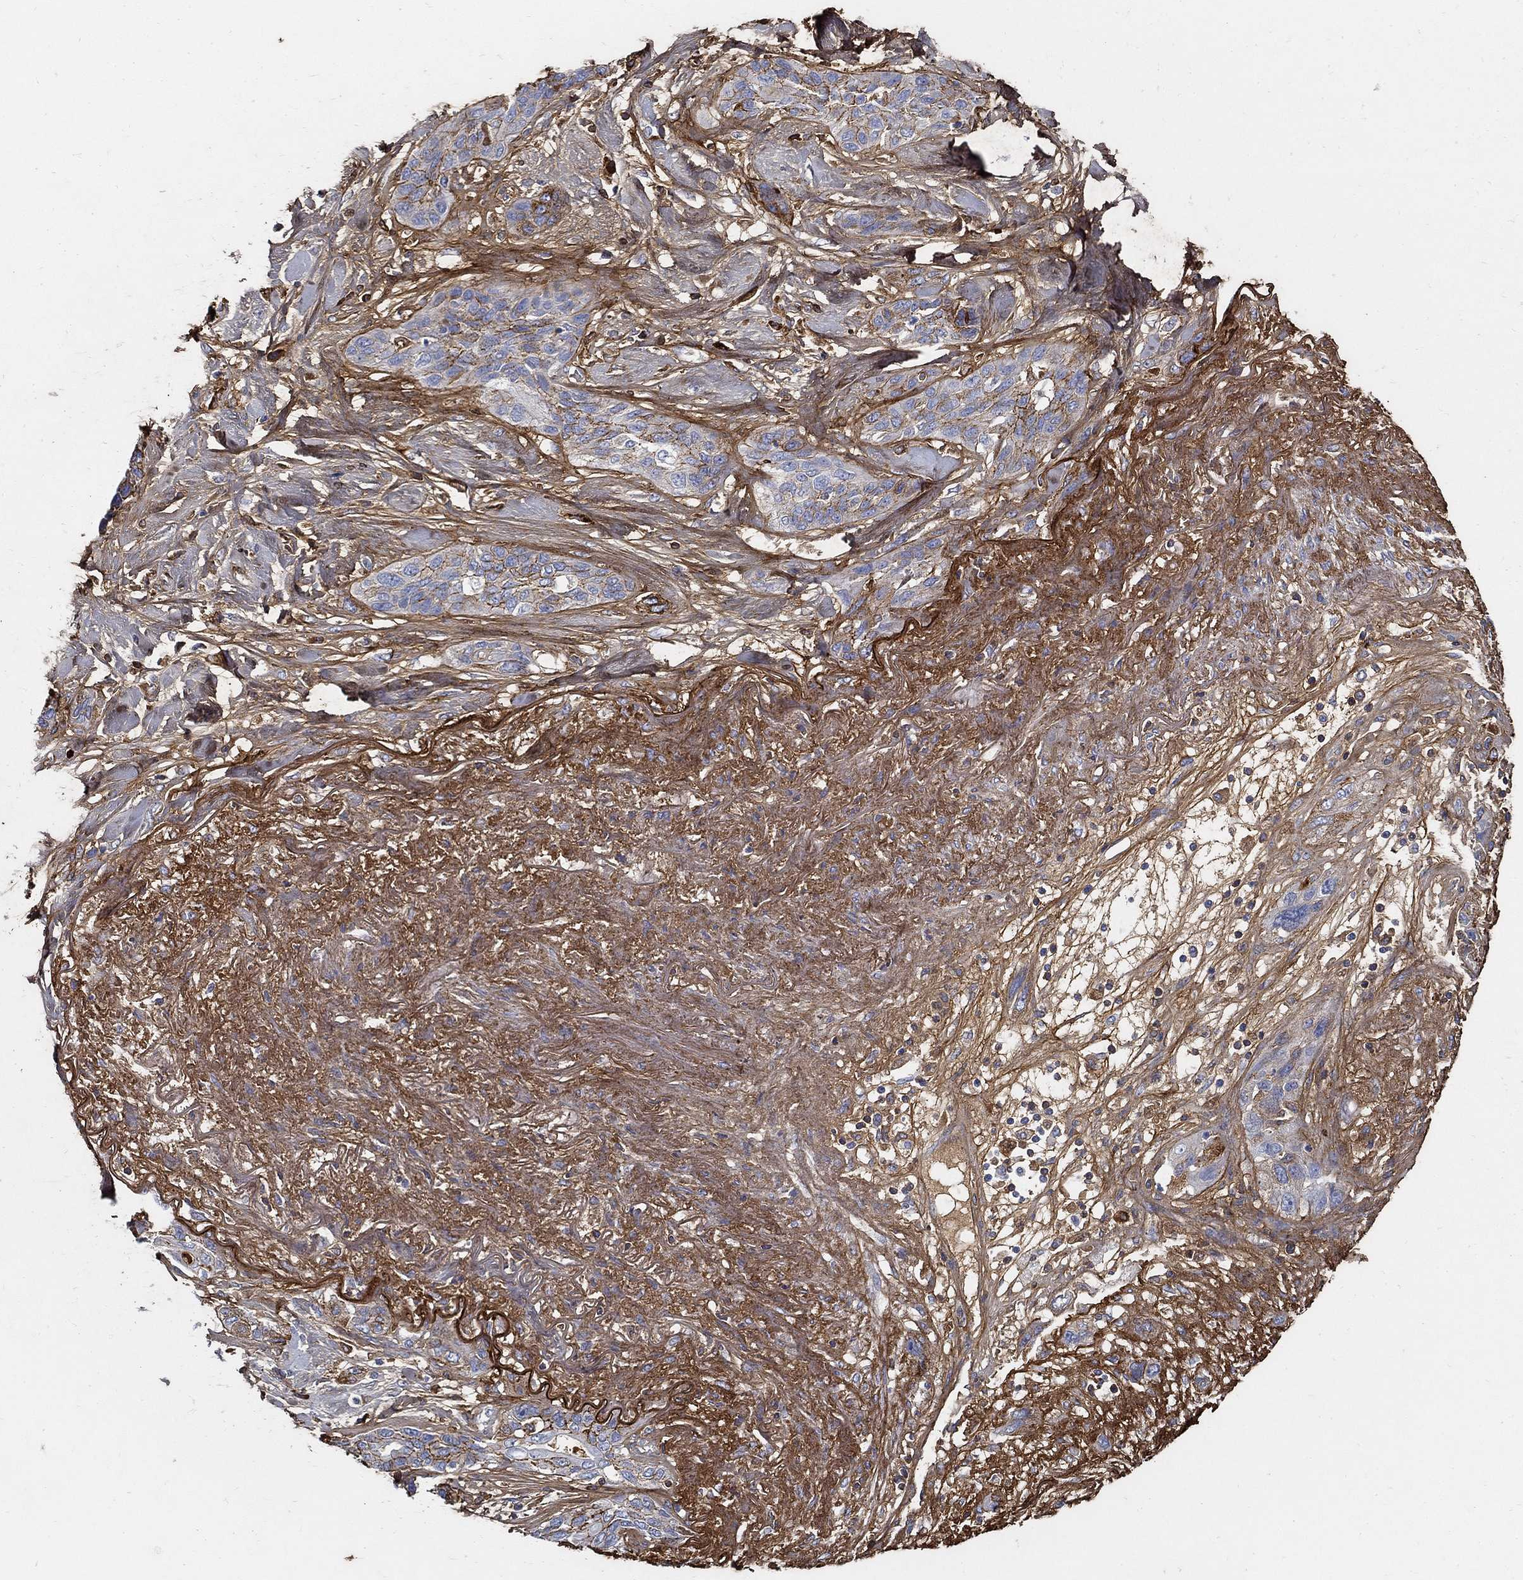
{"staining": {"intensity": "moderate", "quantity": "<25%", "location": "cytoplasmic/membranous"}, "tissue": "lung cancer", "cell_type": "Tumor cells", "image_type": "cancer", "snomed": [{"axis": "morphology", "description": "Squamous cell carcinoma, NOS"}, {"axis": "topography", "description": "Lung"}], "caption": "This is an image of immunohistochemistry staining of squamous cell carcinoma (lung), which shows moderate positivity in the cytoplasmic/membranous of tumor cells.", "gene": "TGFBI", "patient": {"sex": "female", "age": 70}}